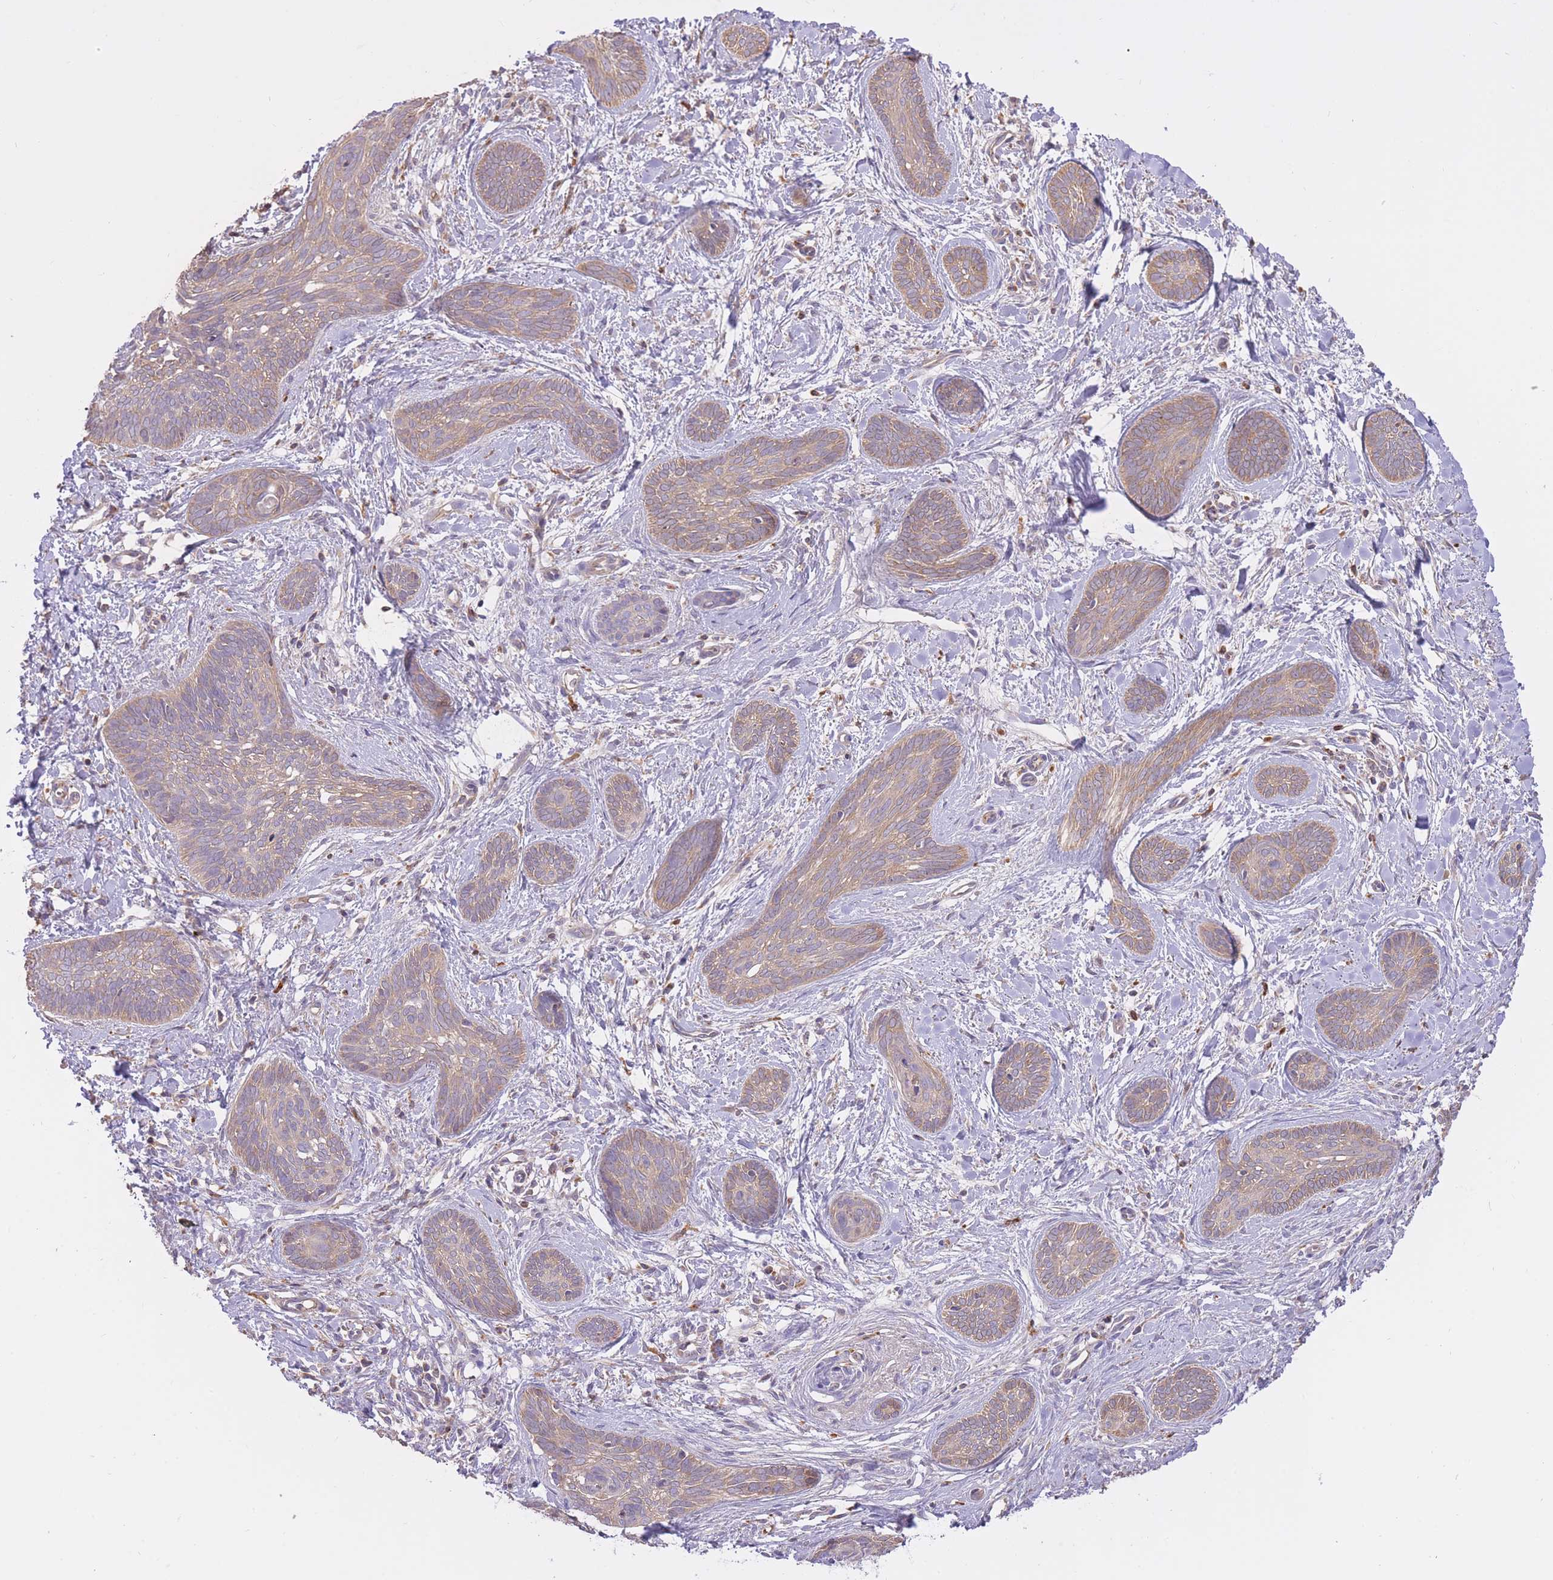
{"staining": {"intensity": "moderate", "quantity": ">75%", "location": "cytoplasmic/membranous"}, "tissue": "skin cancer", "cell_type": "Tumor cells", "image_type": "cancer", "snomed": [{"axis": "morphology", "description": "Basal cell carcinoma"}, {"axis": "topography", "description": "Skin"}], "caption": "A photomicrograph showing moderate cytoplasmic/membranous positivity in approximately >75% of tumor cells in basal cell carcinoma (skin), as visualized by brown immunohistochemical staining.", "gene": "PREP", "patient": {"sex": "female", "age": 81}}